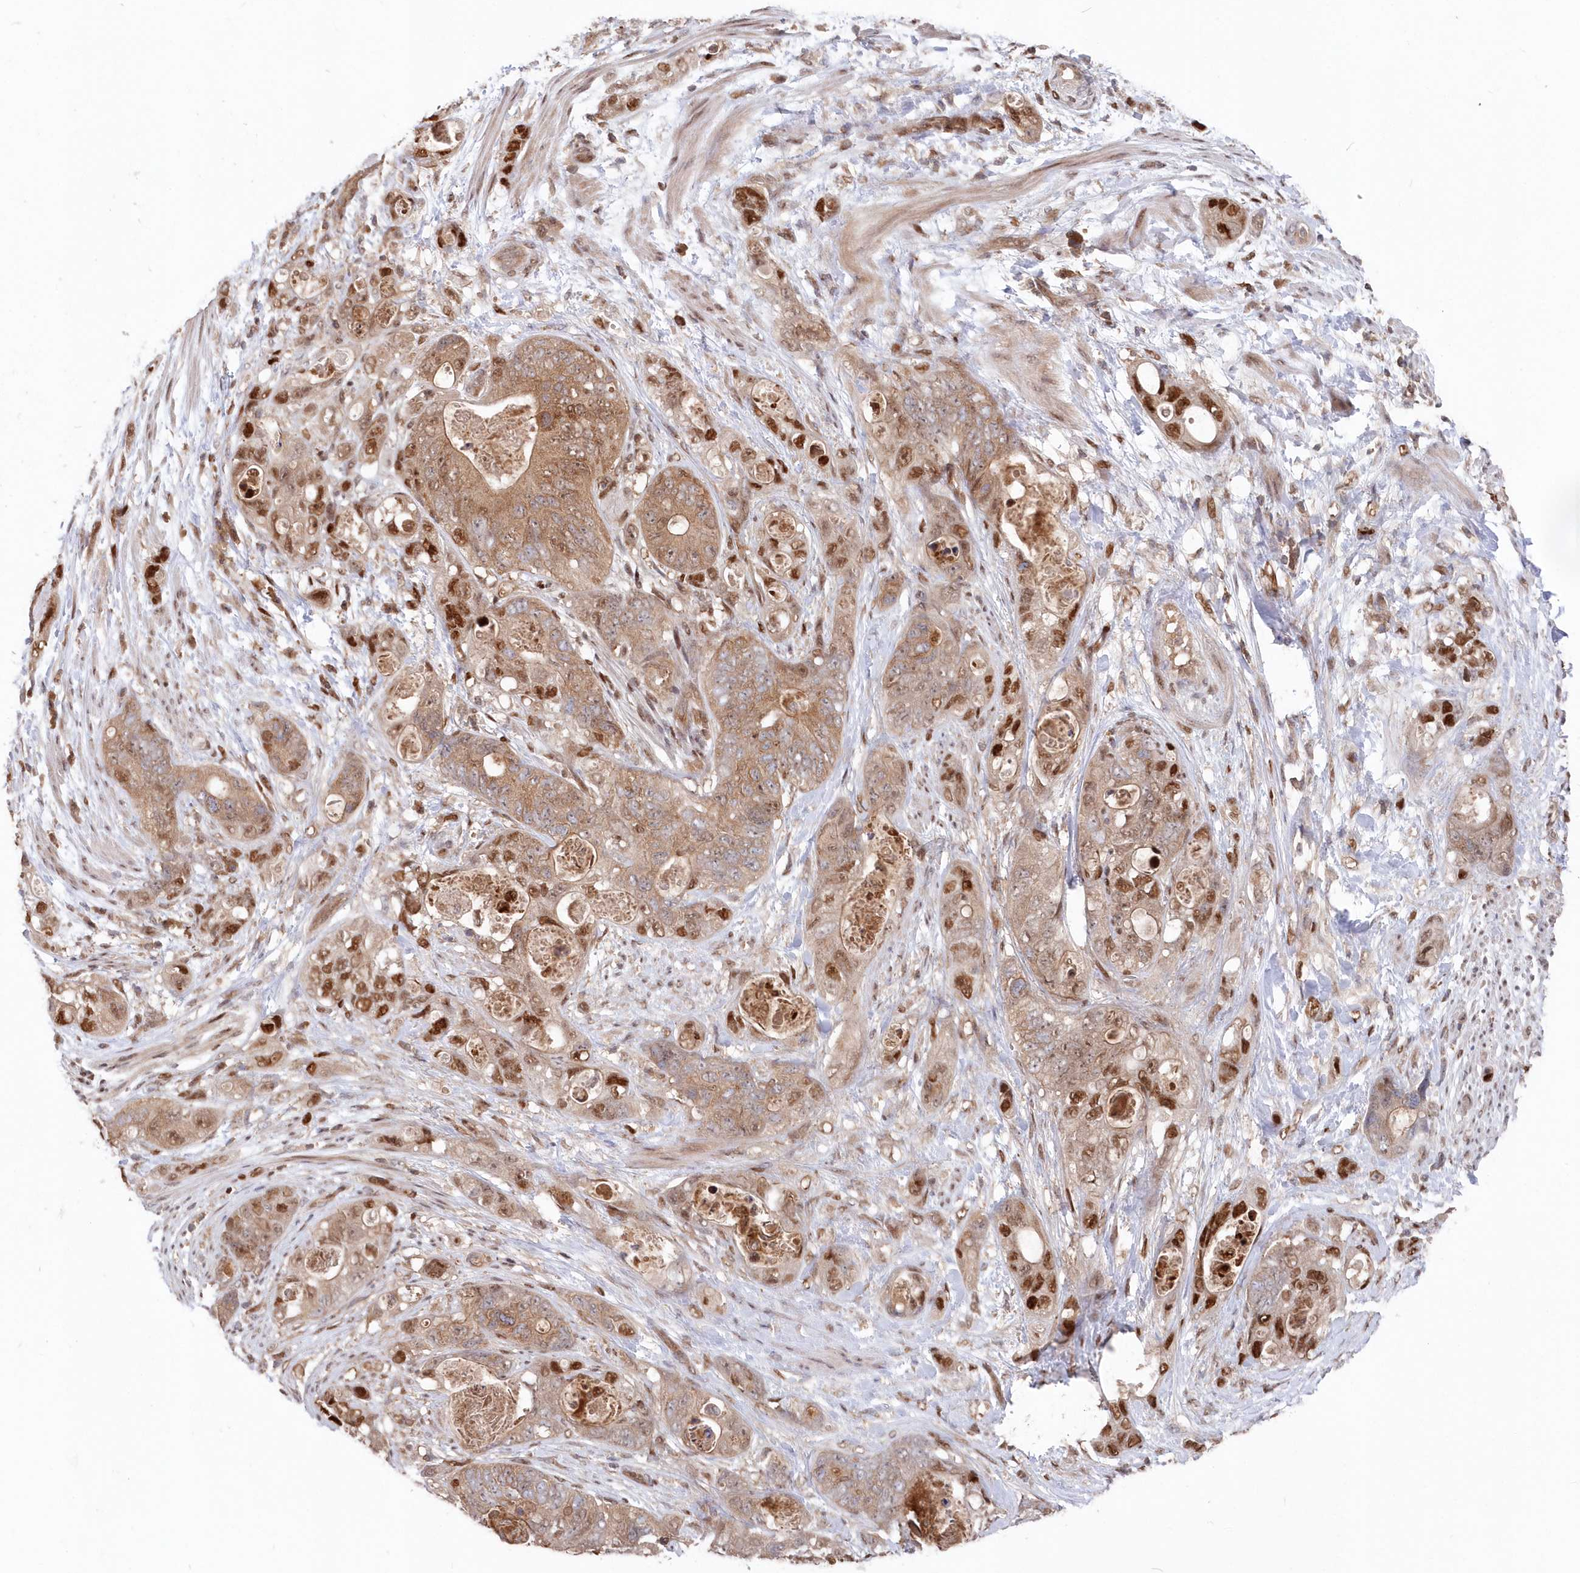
{"staining": {"intensity": "moderate", "quantity": ">75%", "location": "cytoplasmic/membranous,nuclear"}, "tissue": "stomach cancer", "cell_type": "Tumor cells", "image_type": "cancer", "snomed": [{"axis": "morphology", "description": "Adenocarcinoma, NOS"}, {"axis": "topography", "description": "Stomach"}], "caption": "Immunohistochemistry of stomach adenocarcinoma displays medium levels of moderate cytoplasmic/membranous and nuclear positivity in approximately >75% of tumor cells.", "gene": "ABHD14B", "patient": {"sex": "female", "age": 89}}